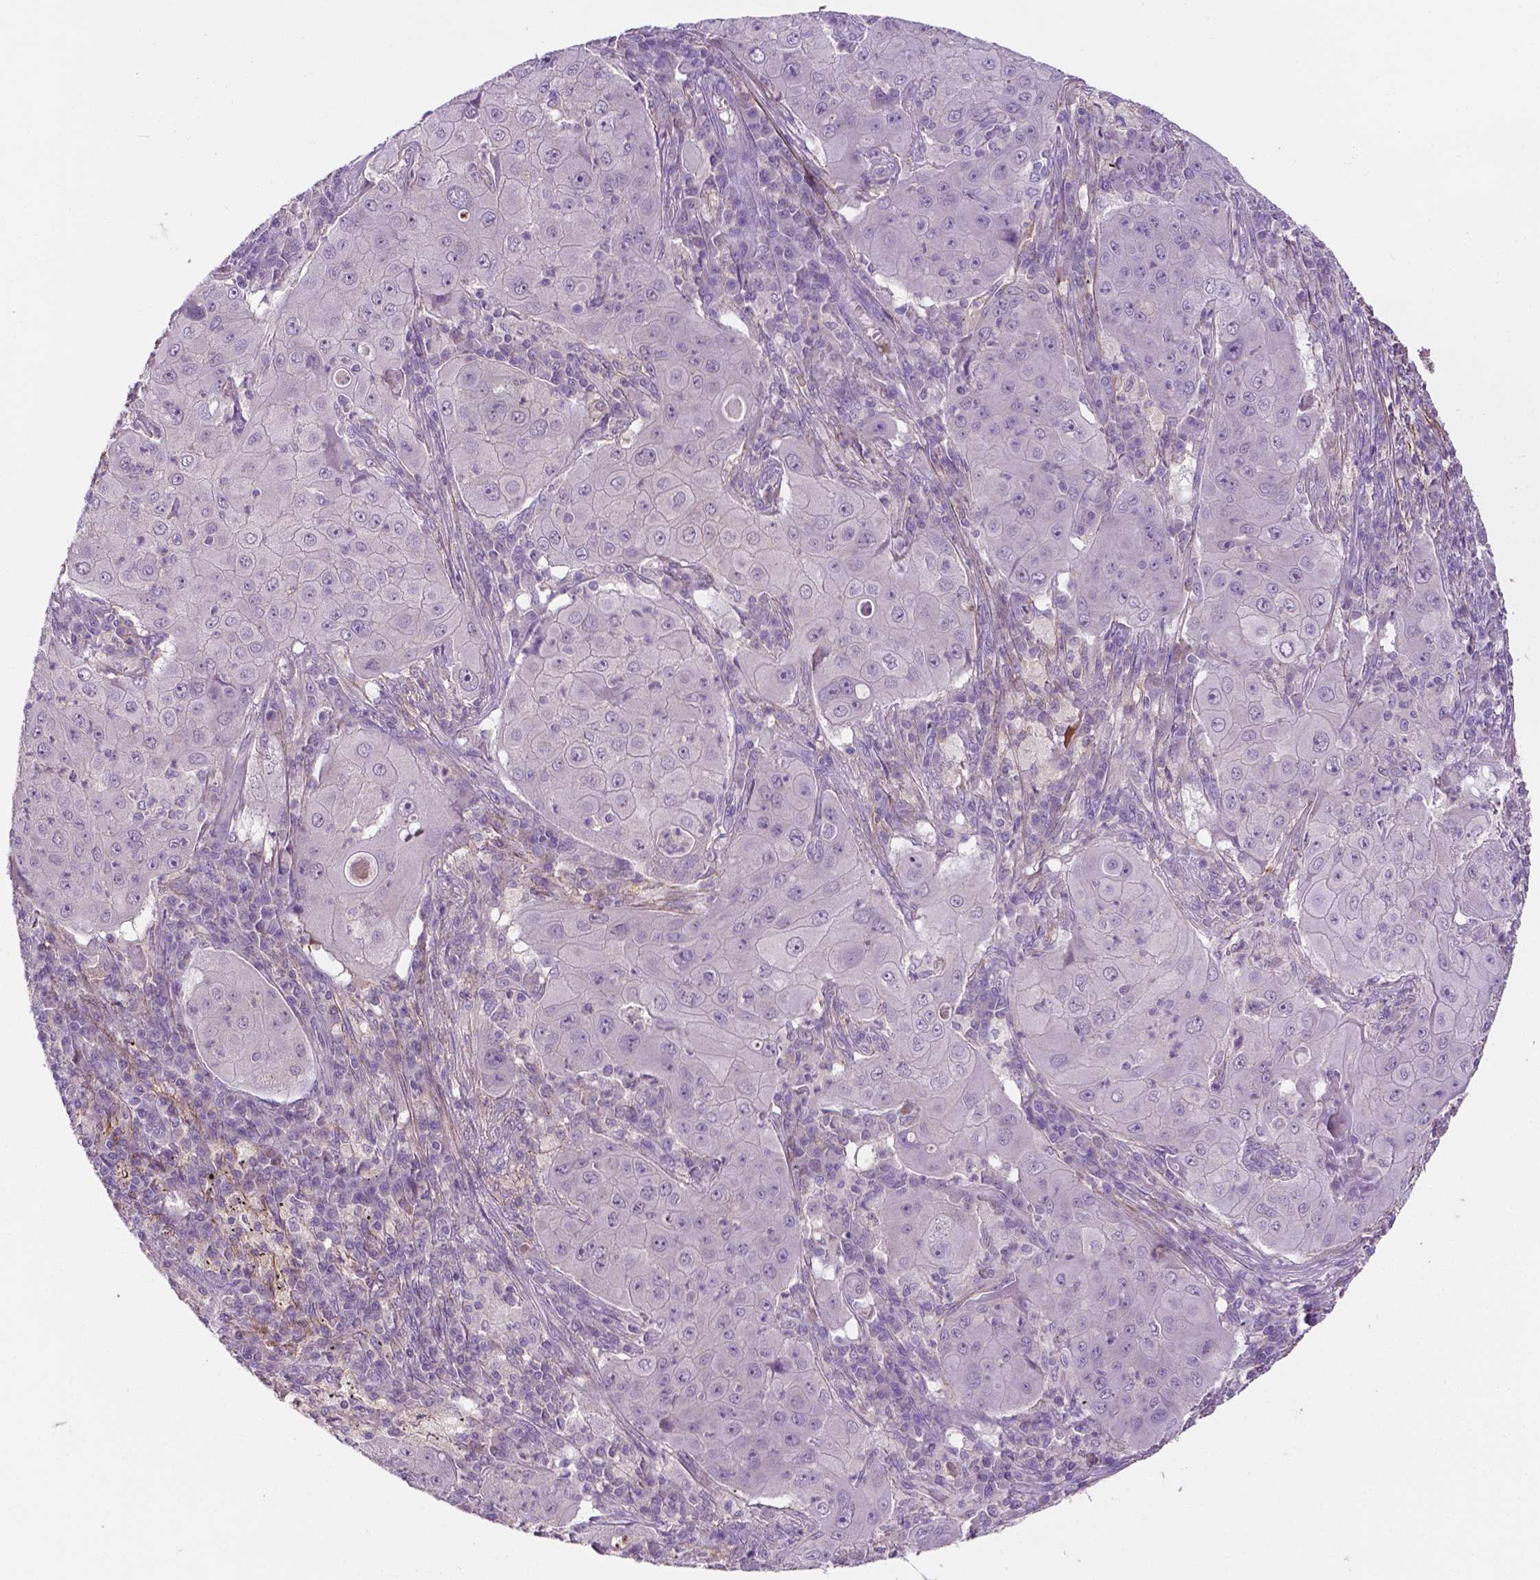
{"staining": {"intensity": "negative", "quantity": "none", "location": "none"}, "tissue": "lung cancer", "cell_type": "Tumor cells", "image_type": "cancer", "snomed": [{"axis": "morphology", "description": "Squamous cell carcinoma, NOS"}, {"axis": "topography", "description": "Lung"}], "caption": "Immunohistochemical staining of lung squamous cell carcinoma shows no significant expression in tumor cells.", "gene": "FBLN1", "patient": {"sex": "female", "age": 59}}